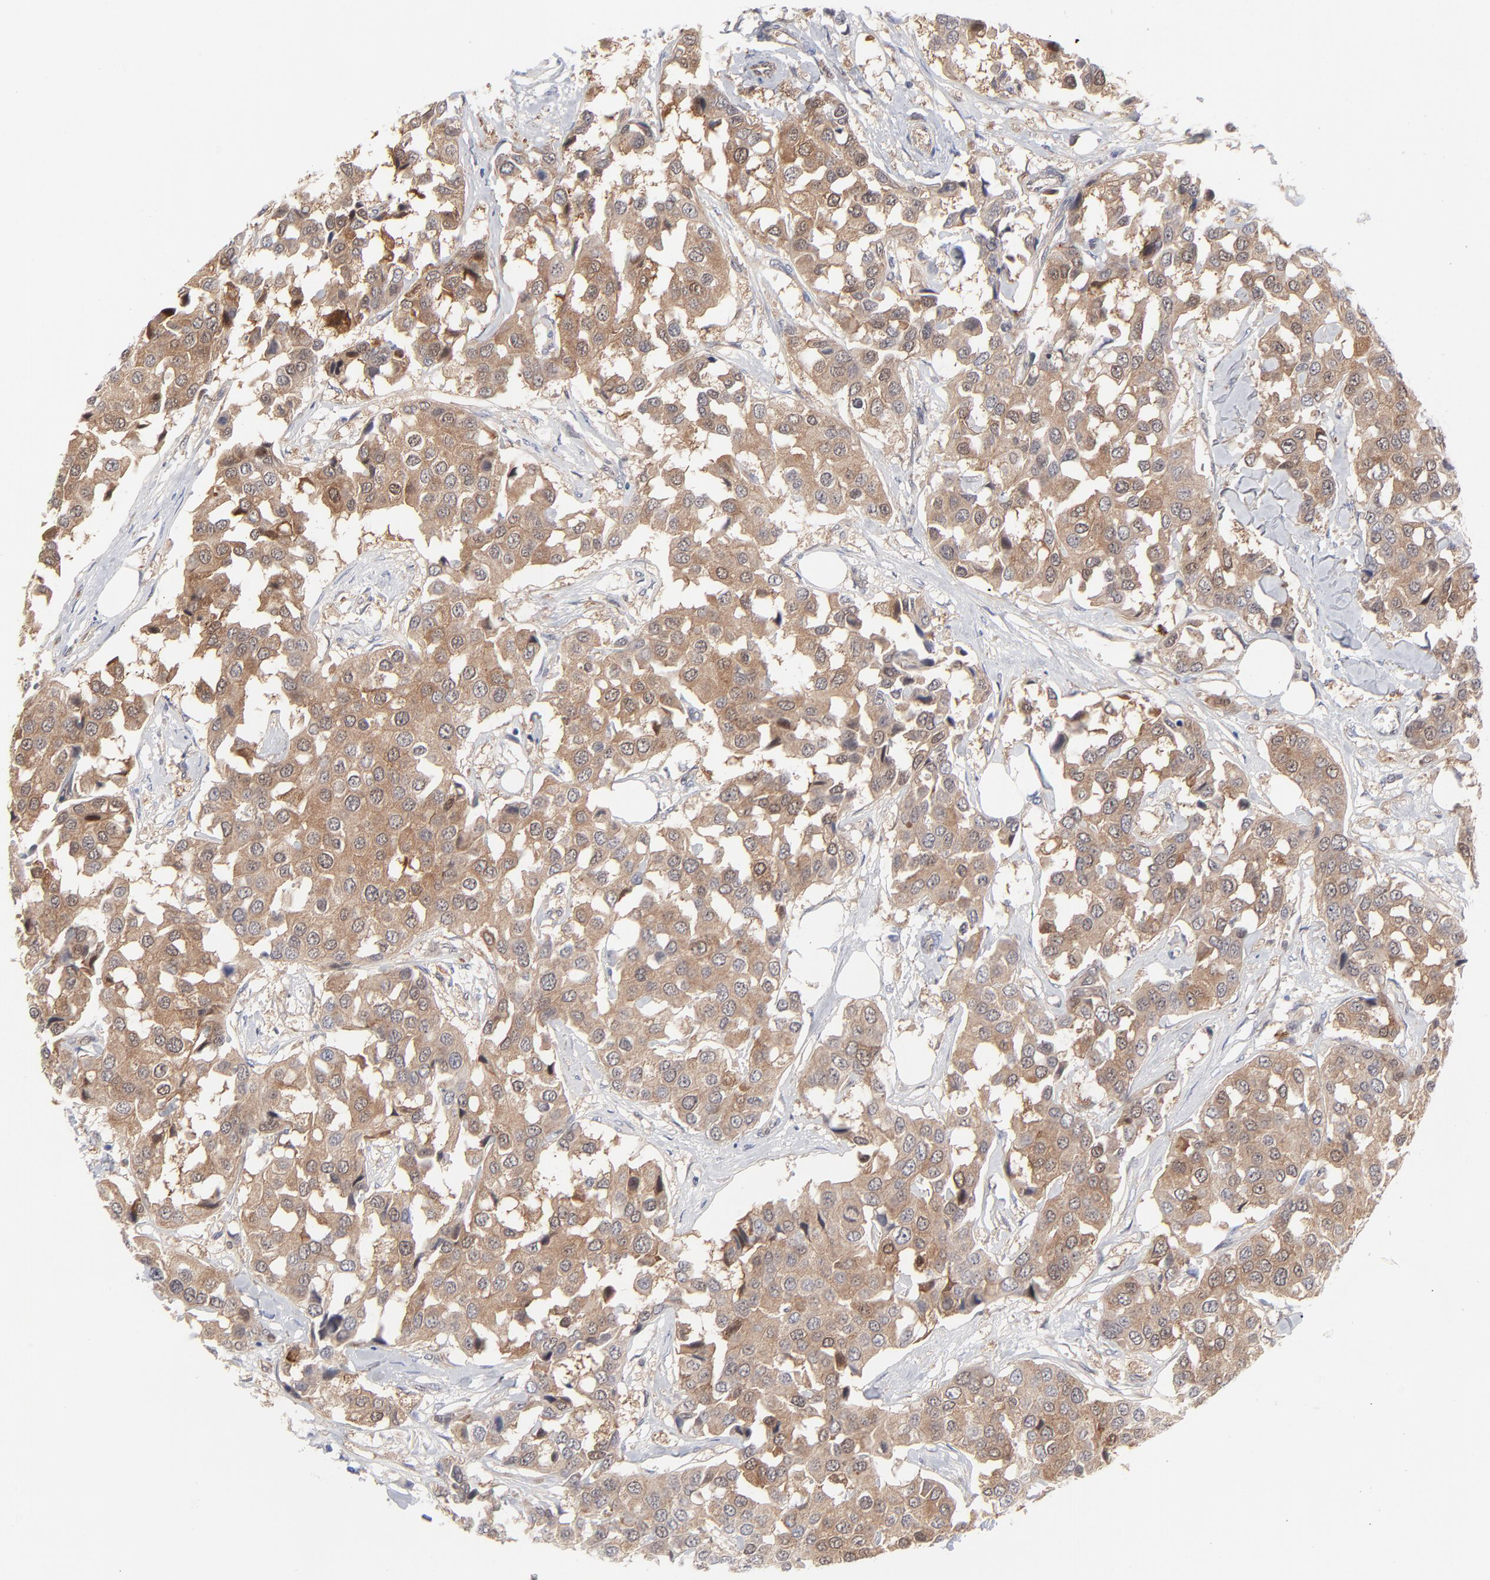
{"staining": {"intensity": "moderate", "quantity": ">75%", "location": "cytoplasmic/membranous"}, "tissue": "breast cancer", "cell_type": "Tumor cells", "image_type": "cancer", "snomed": [{"axis": "morphology", "description": "Duct carcinoma"}, {"axis": "topography", "description": "Breast"}], "caption": "Protein staining demonstrates moderate cytoplasmic/membranous expression in approximately >75% of tumor cells in intraductal carcinoma (breast).", "gene": "ARRB1", "patient": {"sex": "female", "age": 80}}